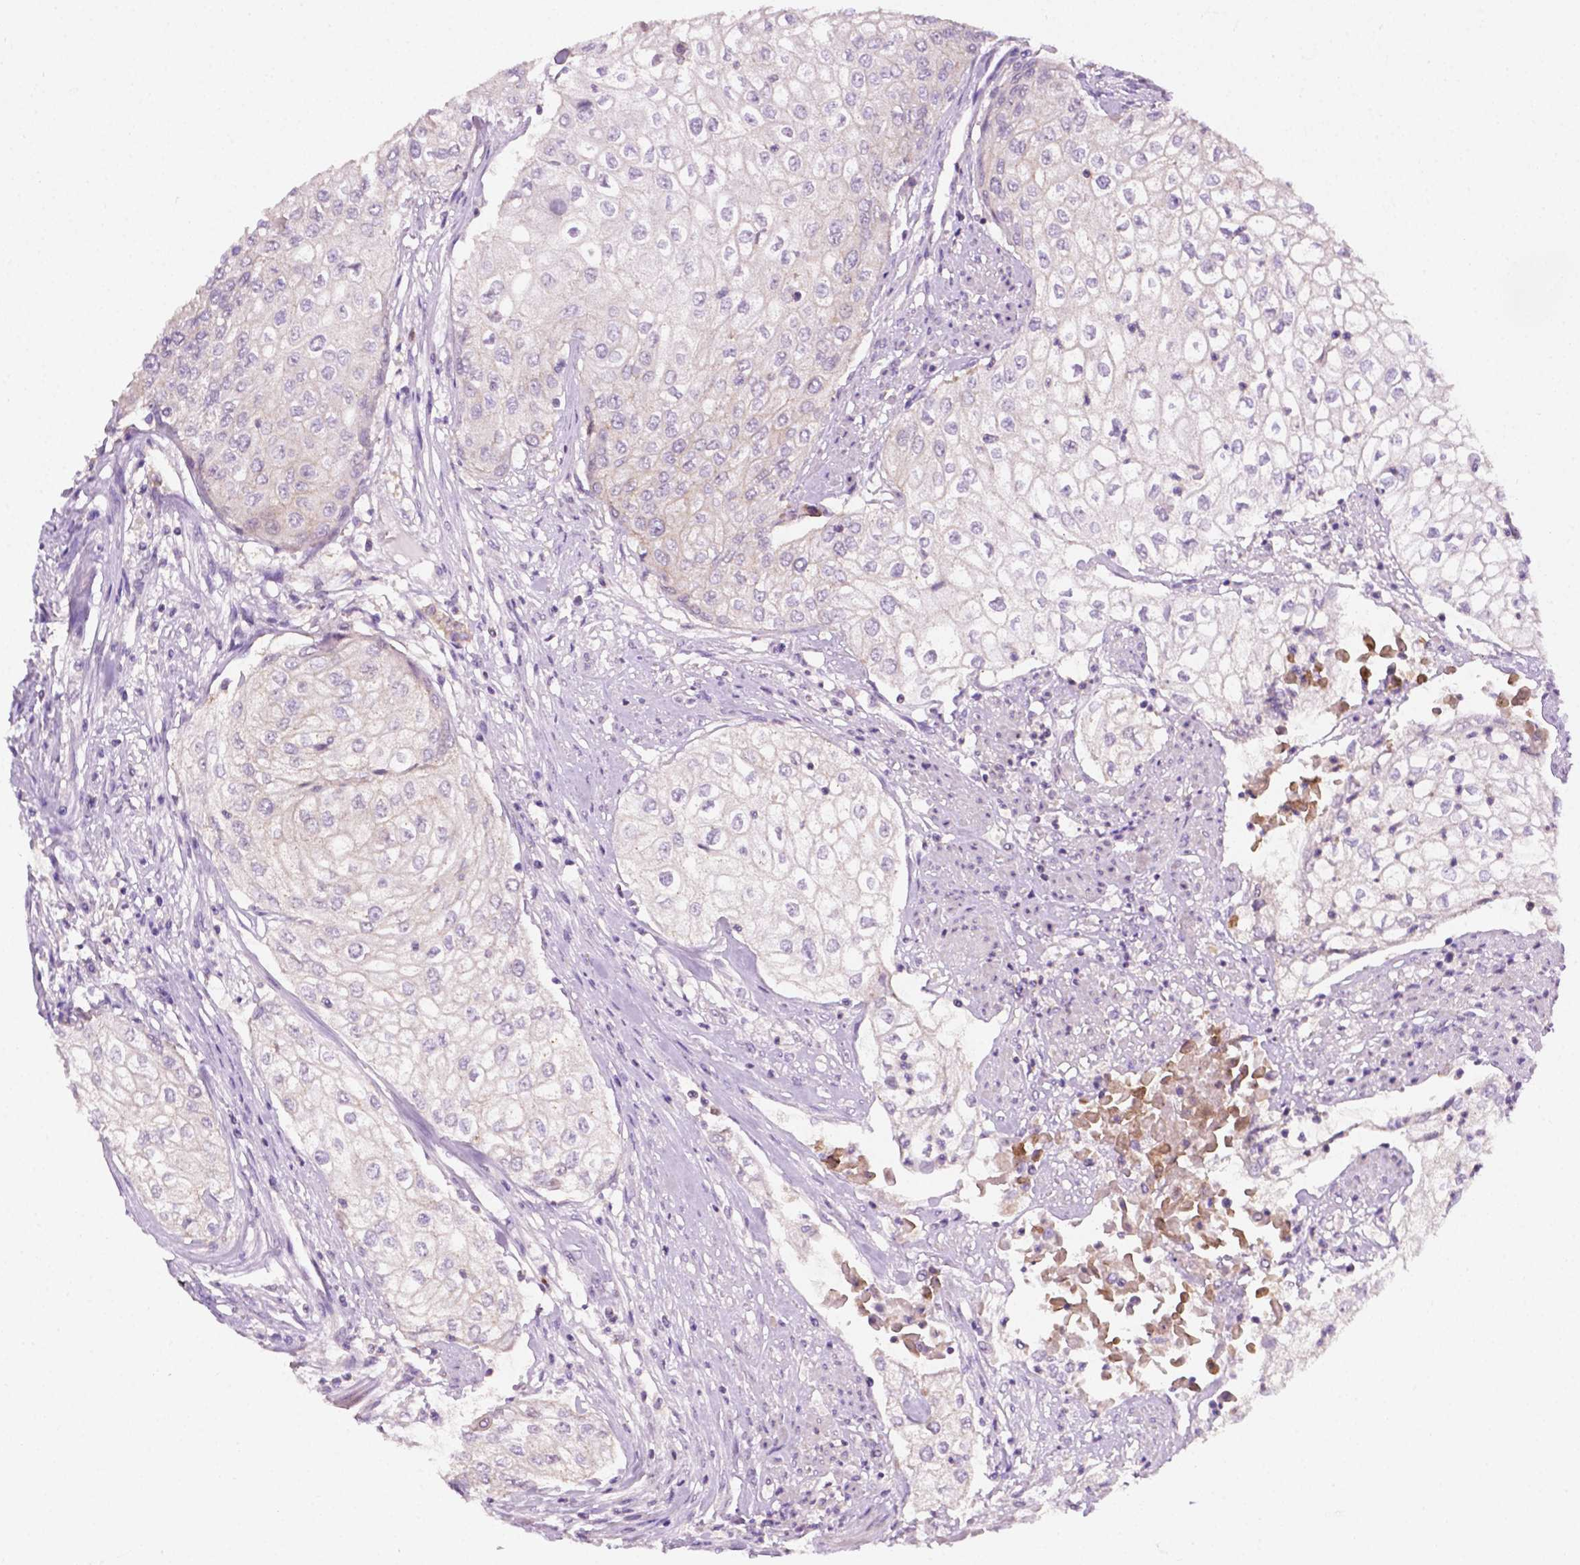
{"staining": {"intensity": "negative", "quantity": "none", "location": "none"}, "tissue": "urothelial cancer", "cell_type": "Tumor cells", "image_type": "cancer", "snomed": [{"axis": "morphology", "description": "Urothelial carcinoma, High grade"}, {"axis": "topography", "description": "Urinary bladder"}], "caption": "A high-resolution image shows immunohistochemistry (IHC) staining of urothelial carcinoma (high-grade), which shows no significant expression in tumor cells. (DAB immunohistochemistry (IHC), high magnification).", "gene": "EGFR", "patient": {"sex": "male", "age": 62}}